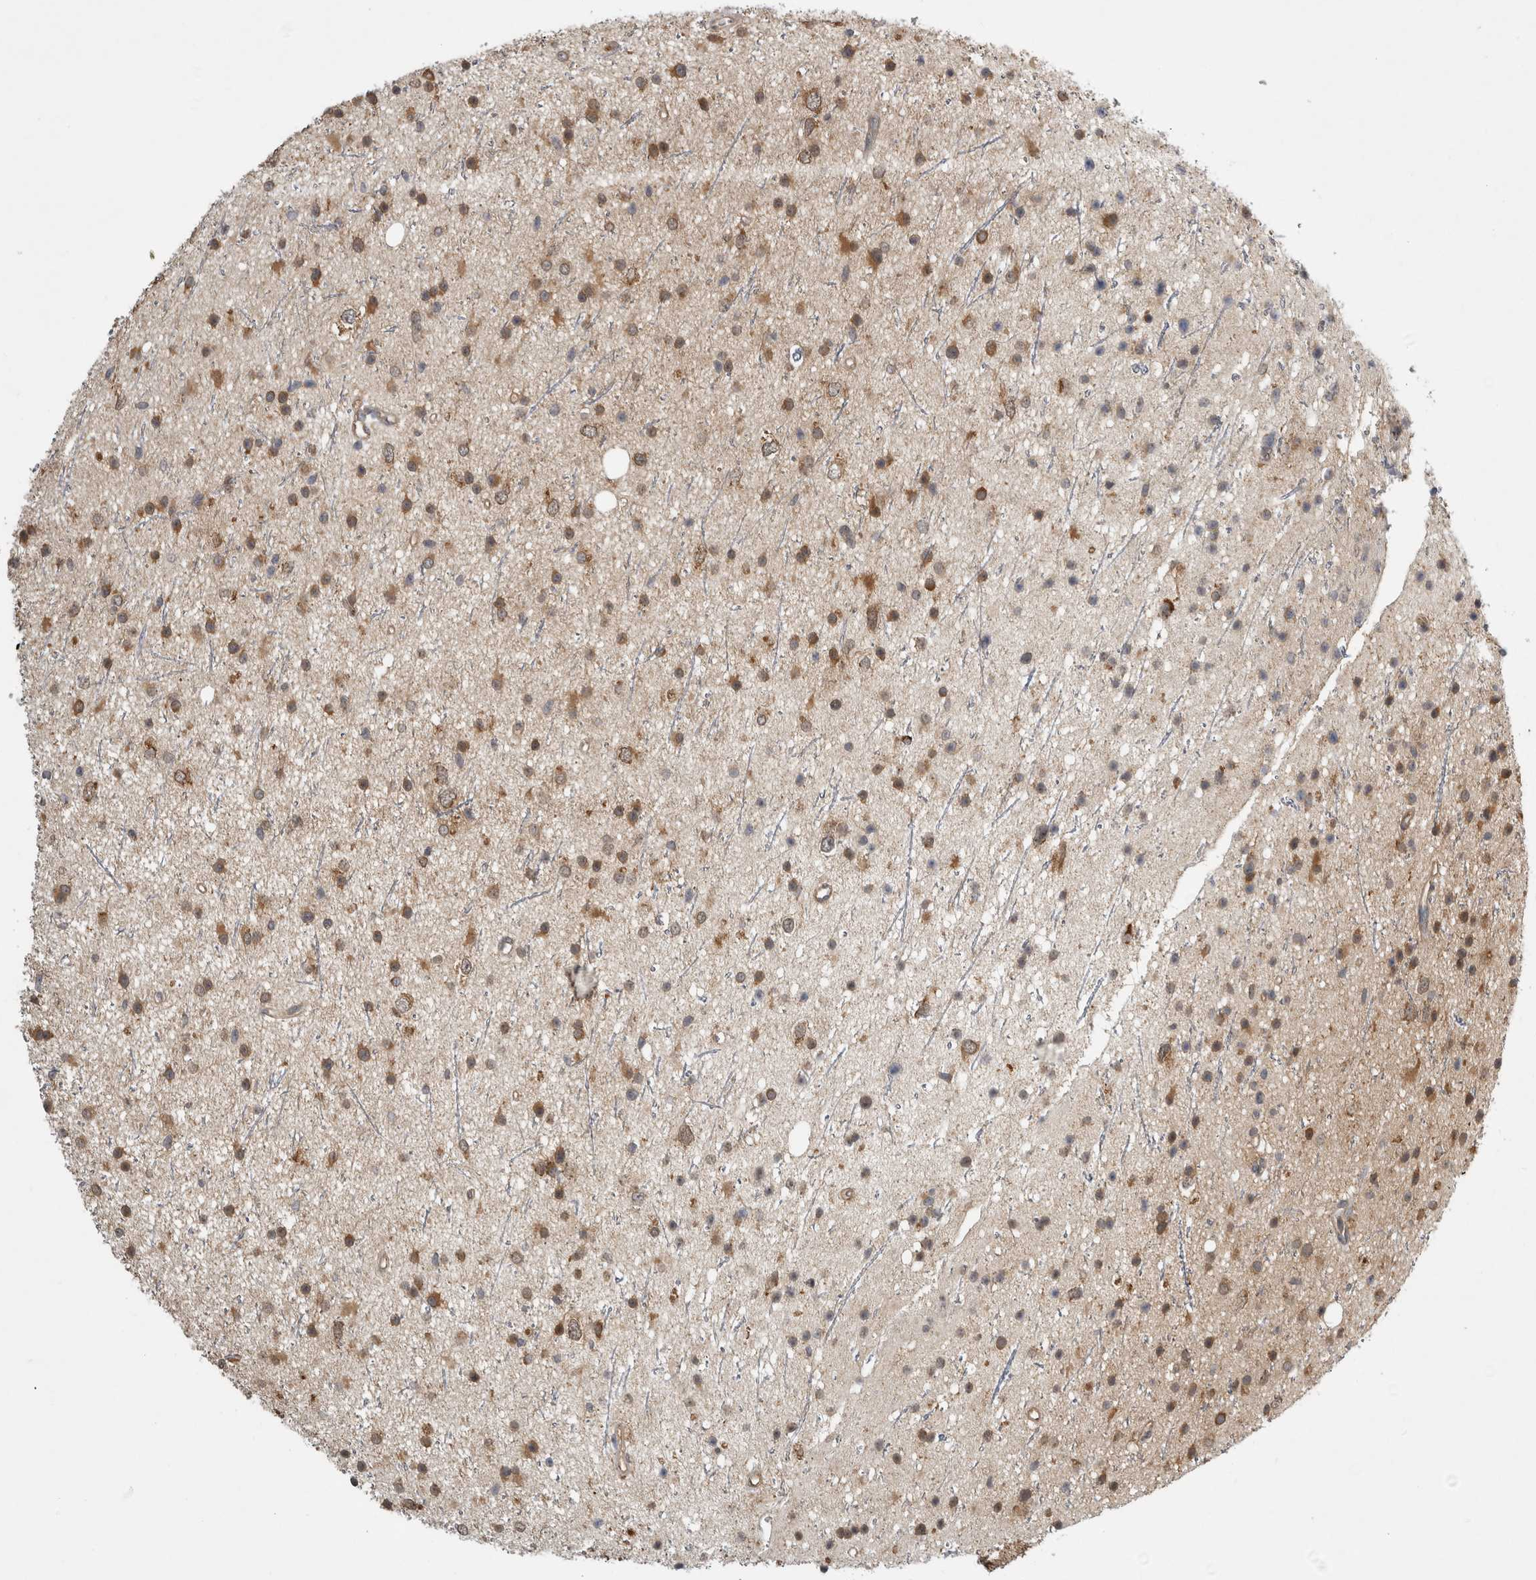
{"staining": {"intensity": "moderate", "quantity": ">75%", "location": "cytoplasmic/membranous"}, "tissue": "glioma", "cell_type": "Tumor cells", "image_type": "cancer", "snomed": [{"axis": "morphology", "description": "Glioma, malignant, Low grade"}, {"axis": "topography", "description": "Cerebral cortex"}], "caption": "High-power microscopy captured an immunohistochemistry (IHC) histopathology image of malignant glioma (low-grade), revealing moderate cytoplasmic/membranous expression in about >75% of tumor cells.", "gene": "TRMT61B", "patient": {"sex": "female", "age": 39}}